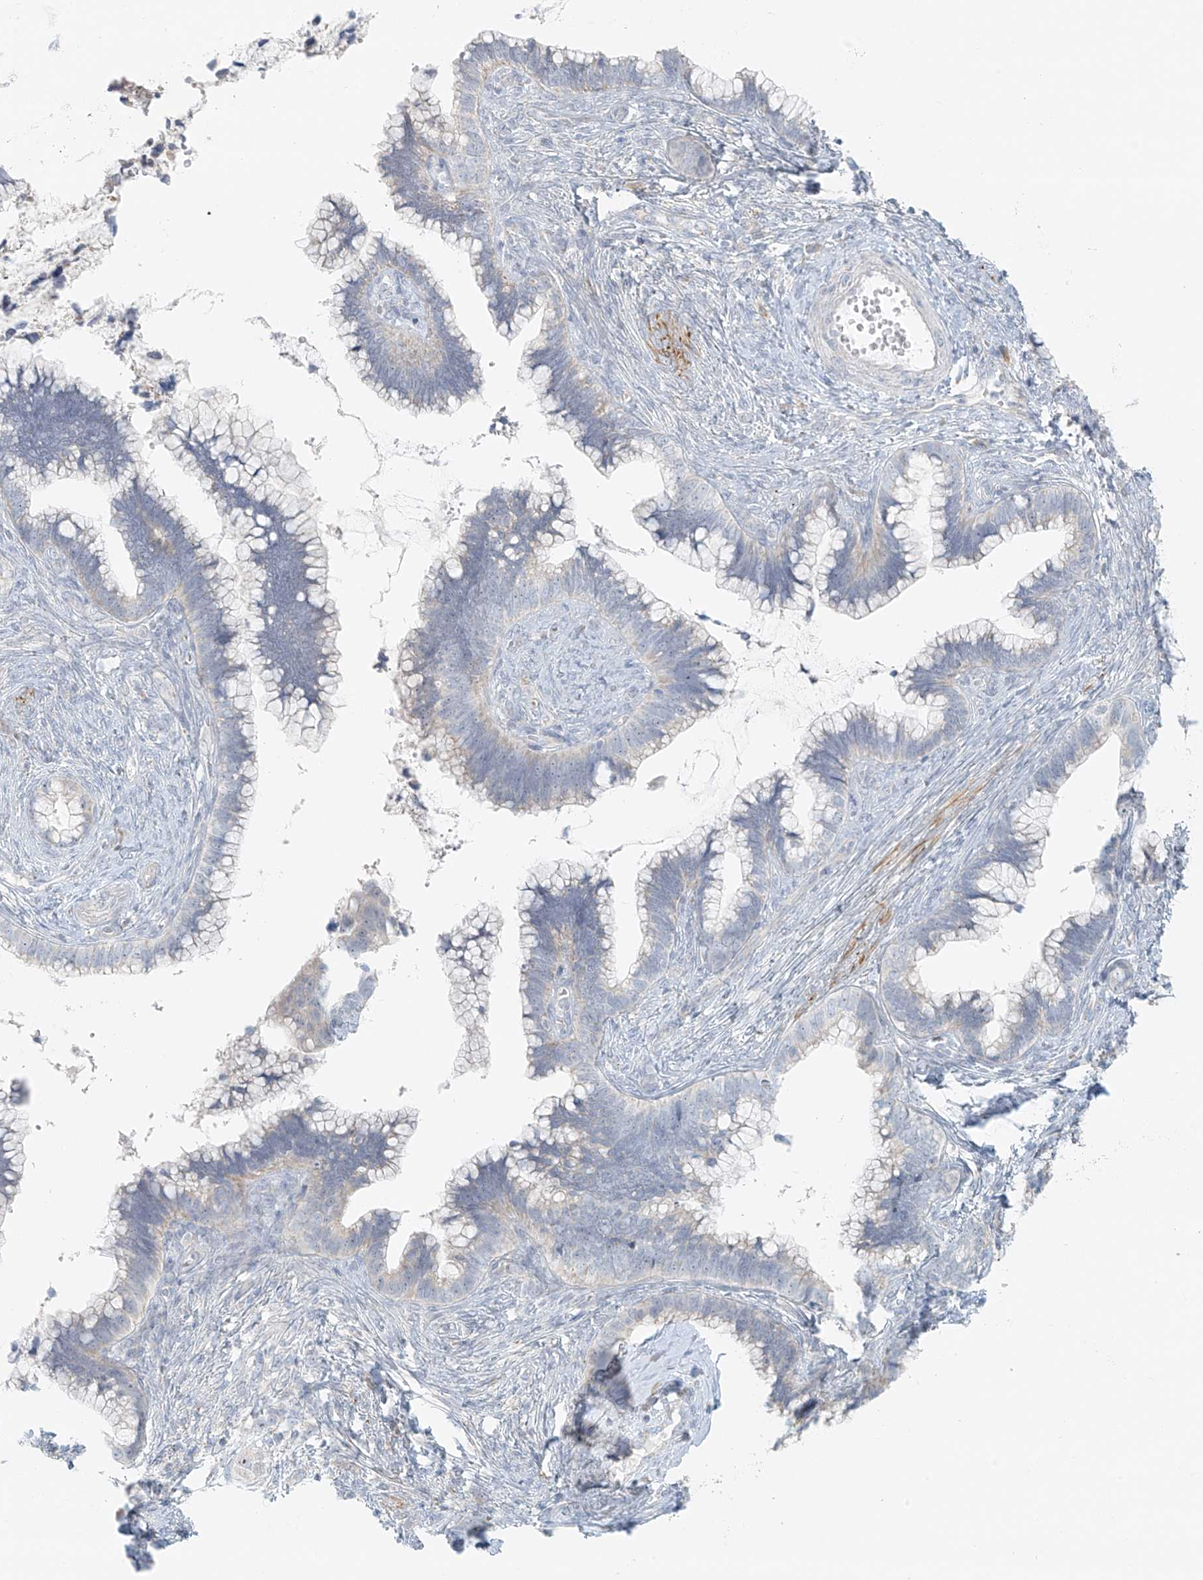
{"staining": {"intensity": "negative", "quantity": "none", "location": "none"}, "tissue": "cervical cancer", "cell_type": "Tumor cells", "image_type": "cancer", "snomed": [{"axis": "morphology", "description": "Adenocarcinoma, NOS"}, {"axis": "topography", "description": "Cervix"}], "caption": "The image reveals no staining of tumor cells in cervical cancer. The staining is performed using DAB brown chromogen with nuclei counter-stained in using hematoxylin.", "gene": "UST", "patient": {"sex": "female", "age": 44}}